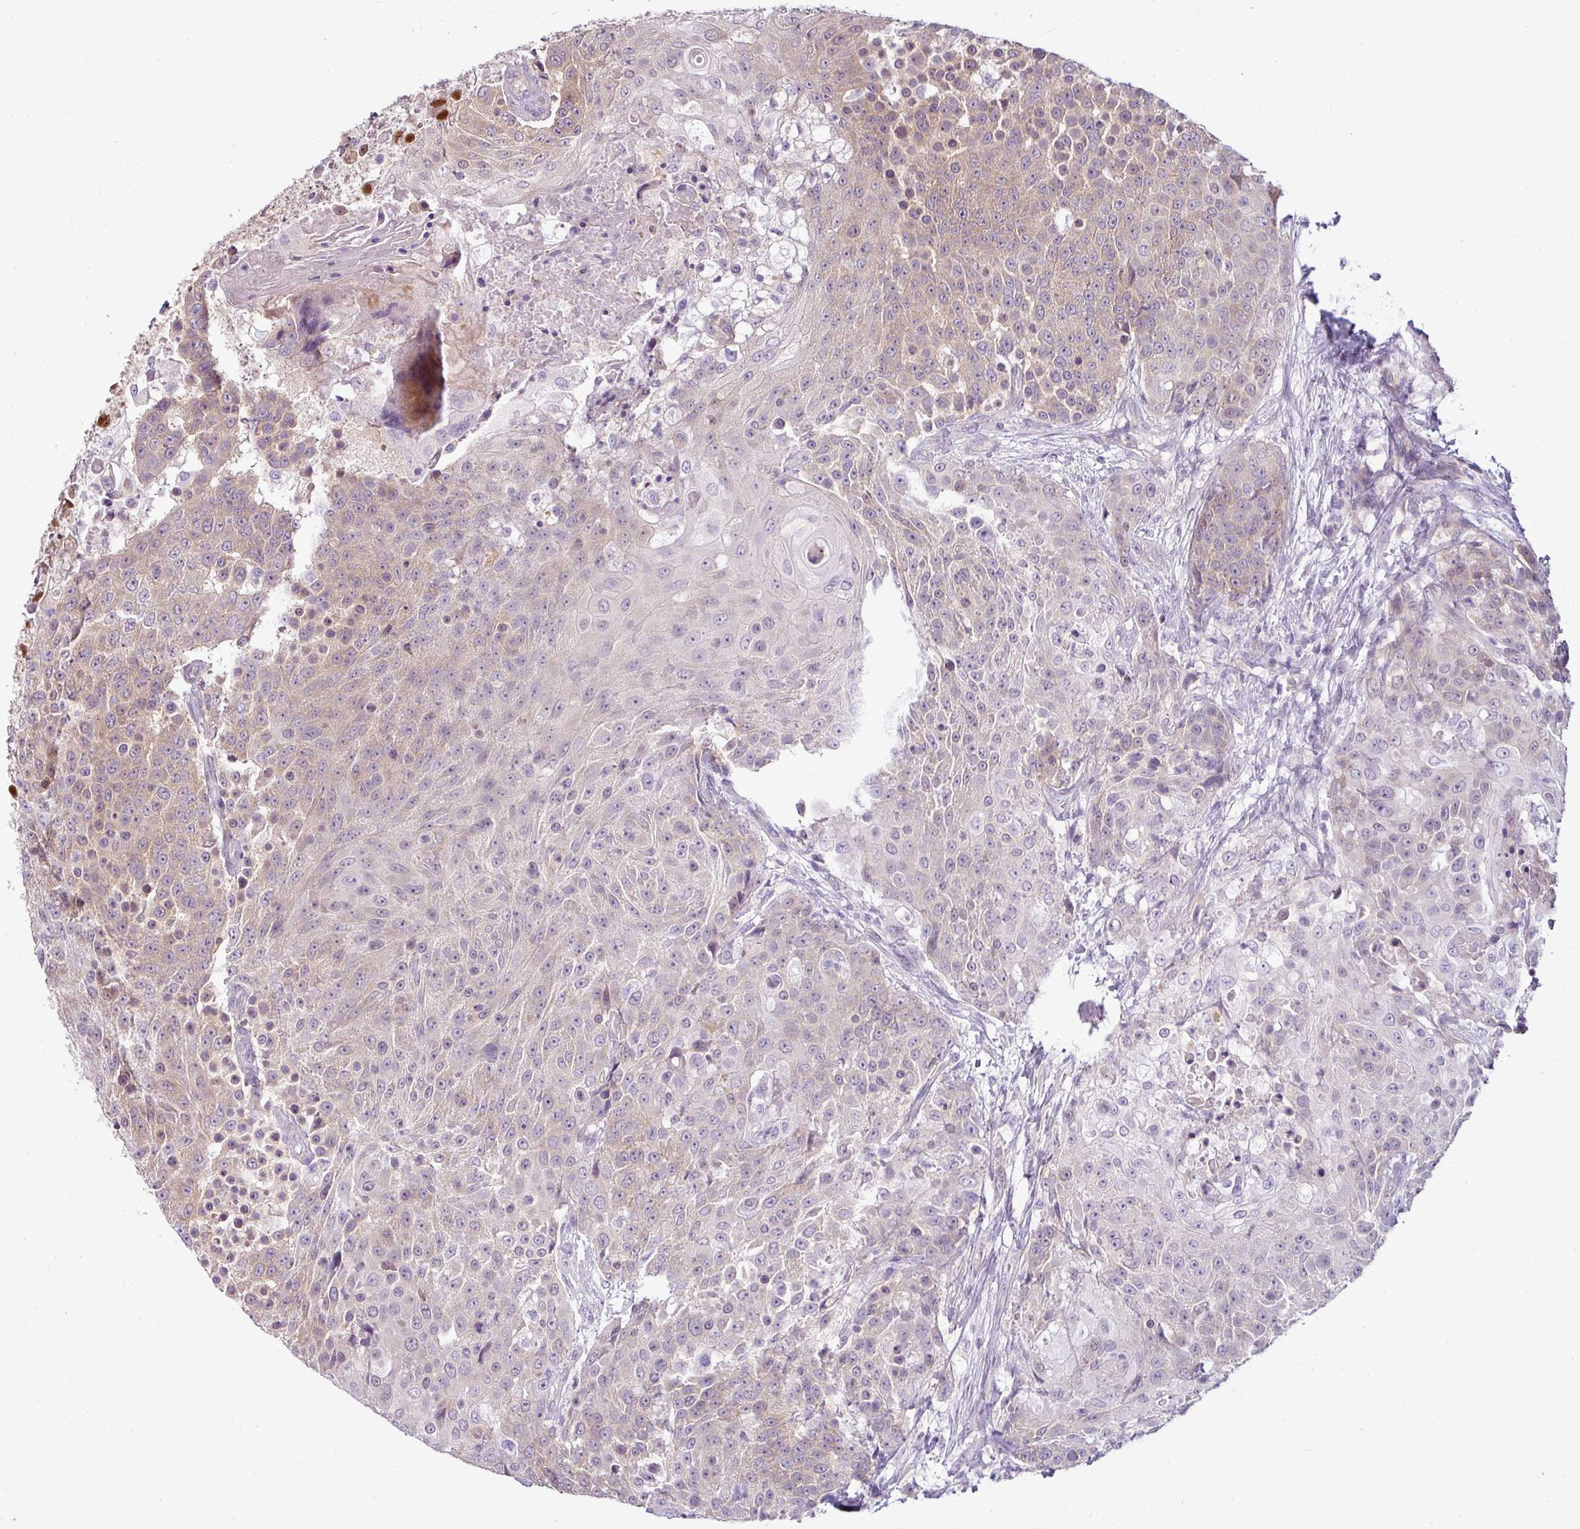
{"staining": {"intensity": "weak", "quantity": ">75%", "location": "cytoplasmic/membranous"}, "tissue": "urothelial cancer", "cell_type": "Tumor cells", "image_type": "cancer", "snomed": [{"axis": "morphology", "description": "Urothelial carcinoma, High grade"}, {"axis": "topography", "description": "Urinary bladder"}], "caption": "Immunohistochemical staining of urothelial cancer reveals low levels of weak cytoplasmic/membranous positivity in approximately >75% of tumor cells.", "gene": "DERPC", "patient": {"sex": "female", "age": 63}}